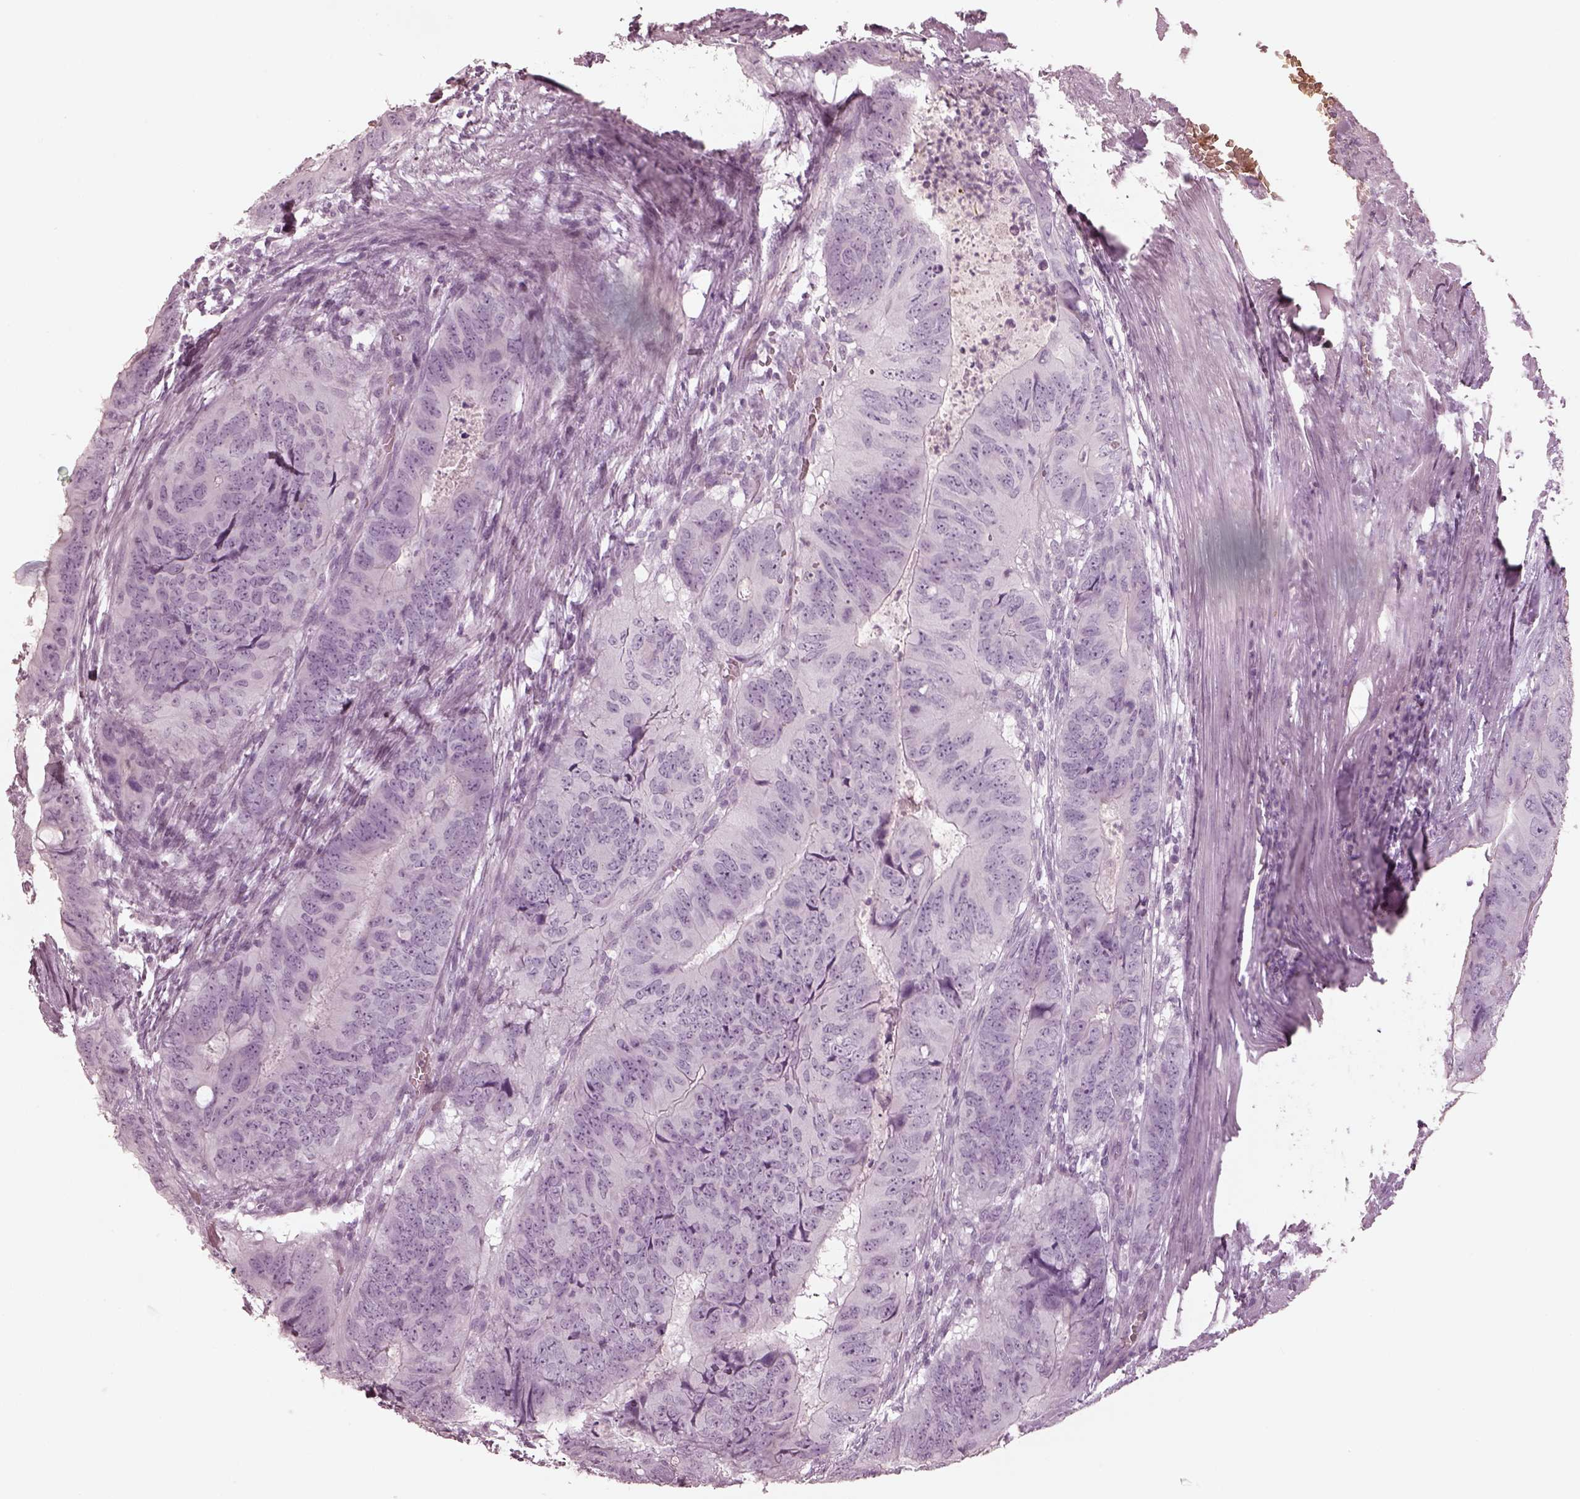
{"staining": {"intensity": "negative", "quantity": "none", "location": "none"}, "tissue": "colorectal cancer", "cell_type": "Tumor cells", "image_type": "cancer", "snomed": [{"axis": "morphology", "description": "Adenocarcinoma, NOS"}, {"axis": "topography", "description": "Colon"}], "caption": "An image of human colorectal cancer (adenocarcinoma) is negative for staining in tumor cells.", "gene": "OPN4", "patient": {"sex": "male", "age": 79}}